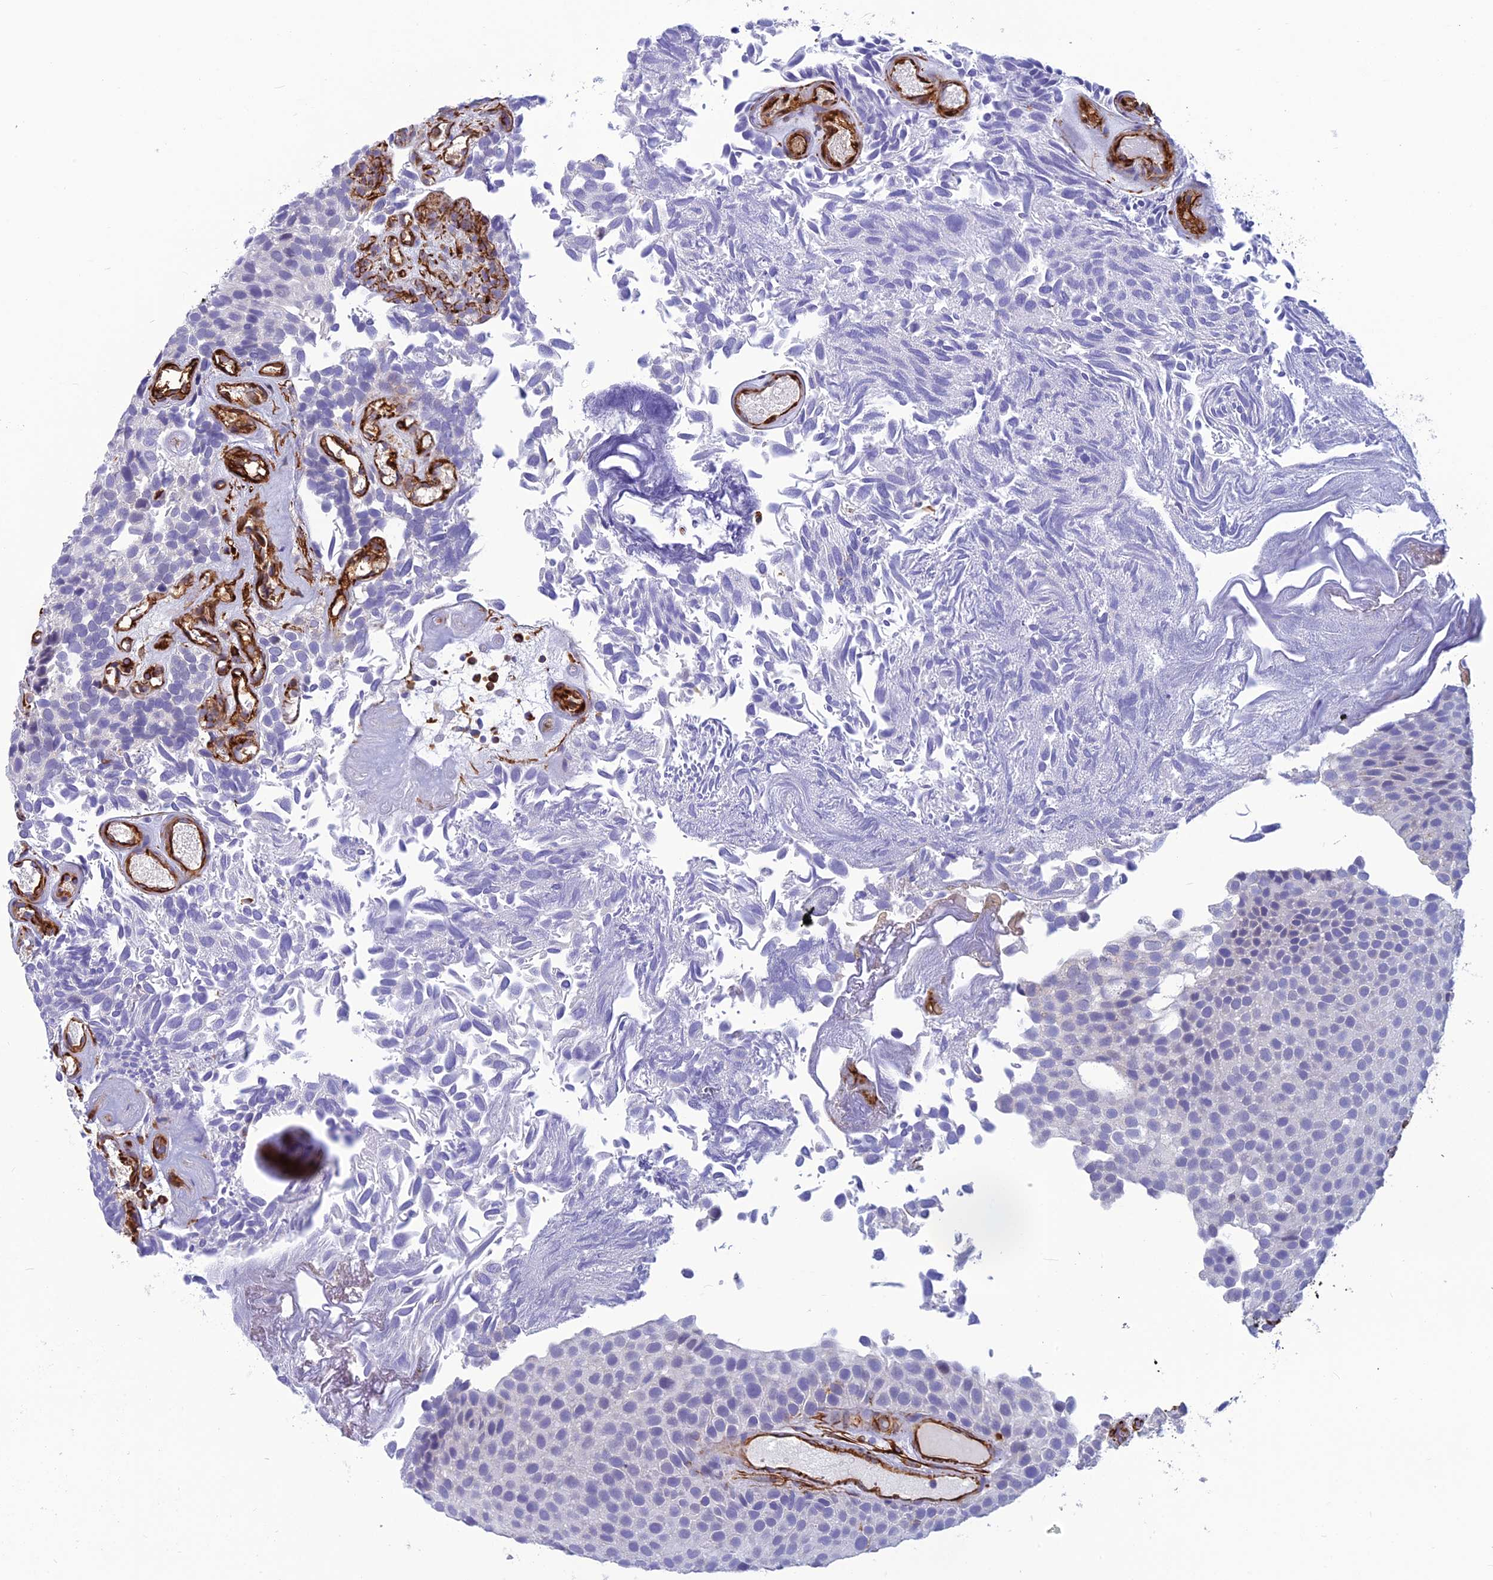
{"staining": {"intensity": "negative", "quantity": "none", "location": "none"}, "tissue": "urothelial cancer", "cell_type": "Tumor cells", "image_type": "cancer", "snomed": [{"axis": "morphology", "description": "Urothelial carcinoma, Low grade"}, {"axis": "topography", "description": "Urinary bladder"}], "caption": "Urothelial carcinoma (low-grade) was stained to show a protein in brown. There is no significant positivity in tumor cells. (Brightfield microscopy of DAB (3,3'-diaminobenzidine) immunohistochemistry at high magnification).", "gene": "FBXL20", "patient": {"sex": "male", "age": 89}}